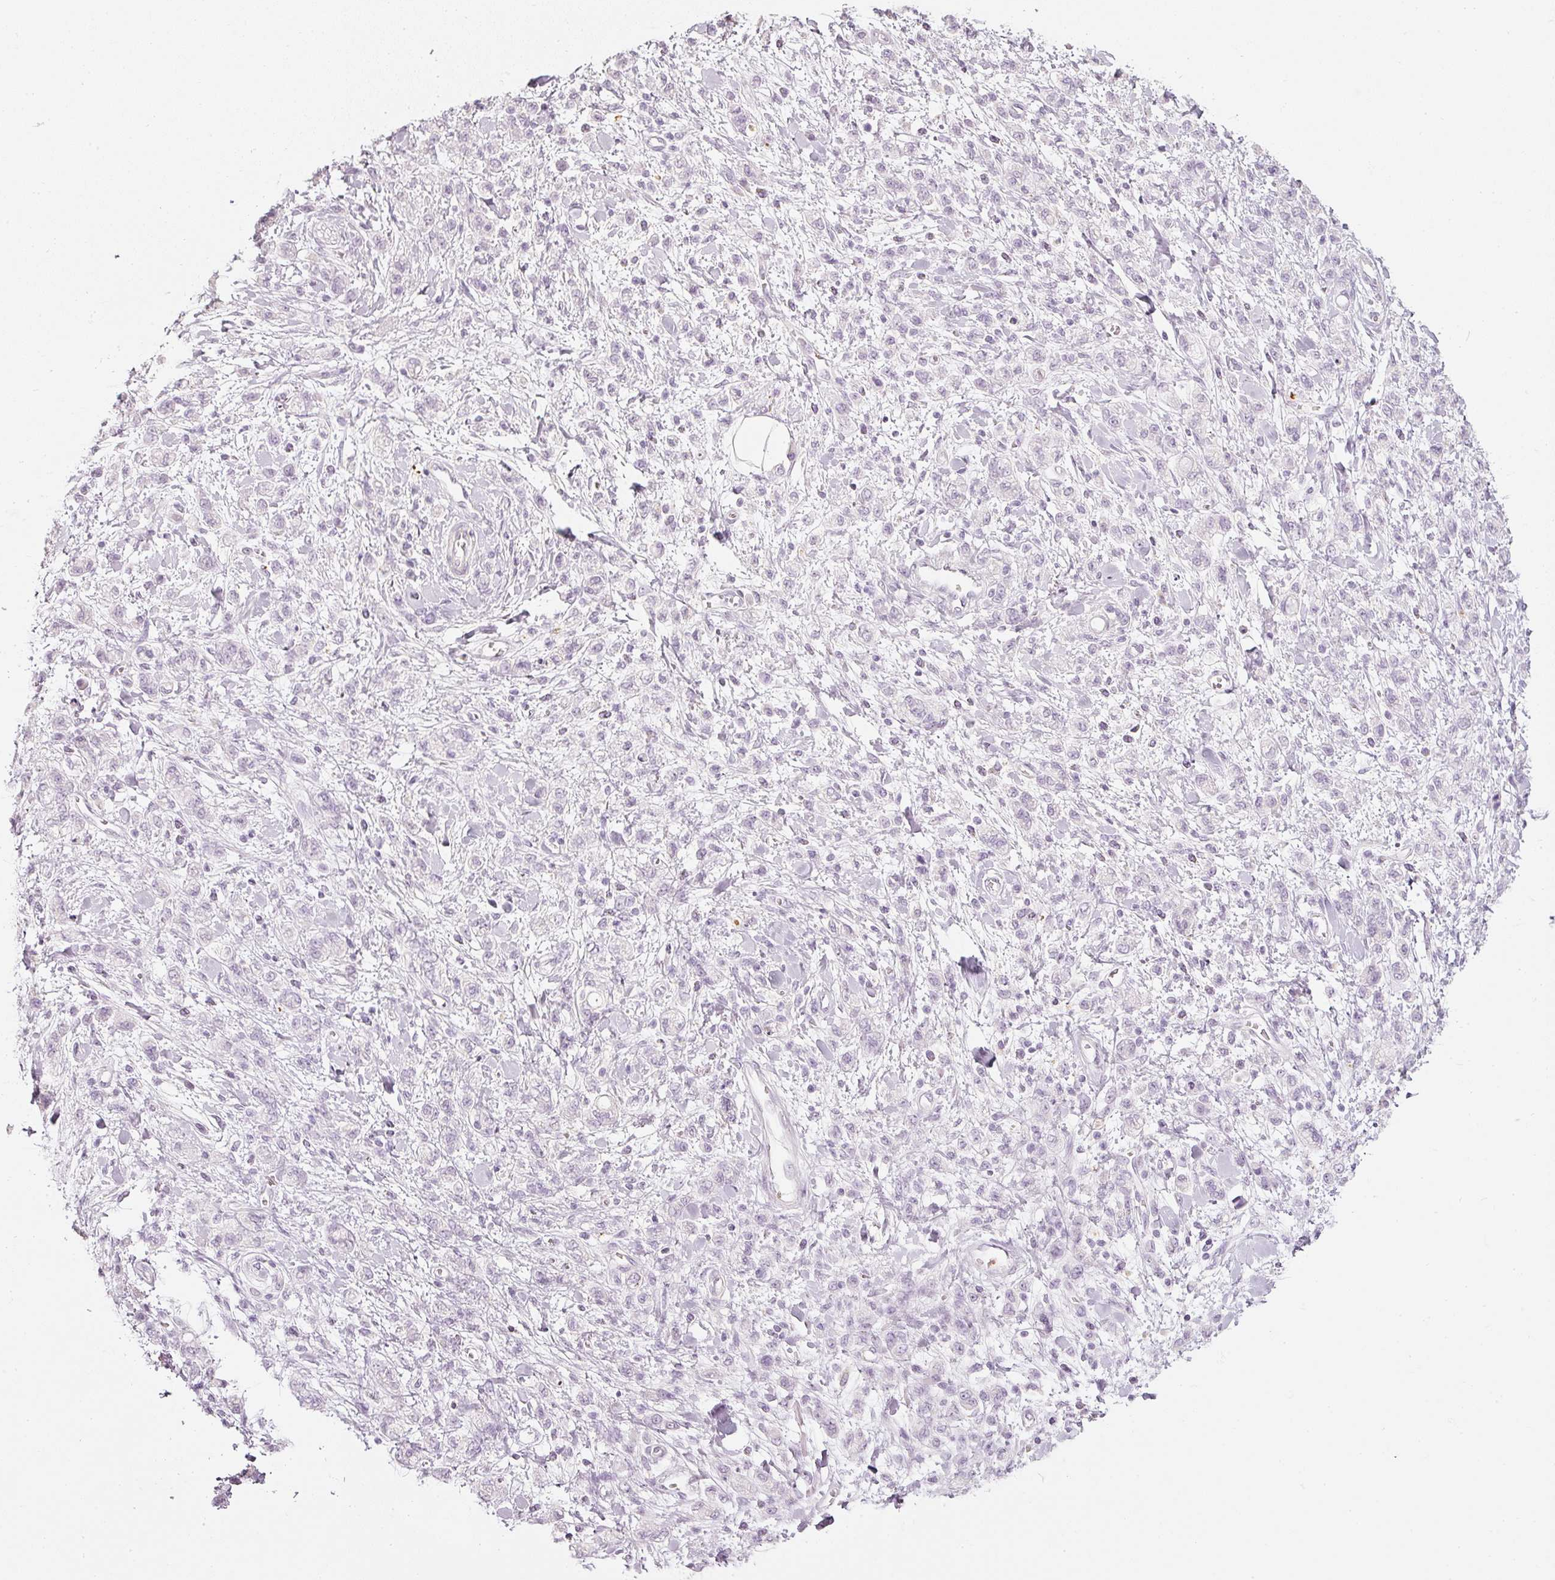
{"staining": {"intensity": "negative", "quantity": "none", "location": "none"}, "tissue": "stomach cancer", "cell_type": "Tumor cells", "image_type": "cancer", "snomed": [{"axis": "morphology", "description": "Adenocarcinoma, NOS"}, {"axis": "topography", "description": "Stomach"}], "caption": "This is an immunohistochemistry image of human stomach cancer. There is no staining in tumor cells.", "gene": "LECT2", "patient": {"sex": "male", "age": 77}}